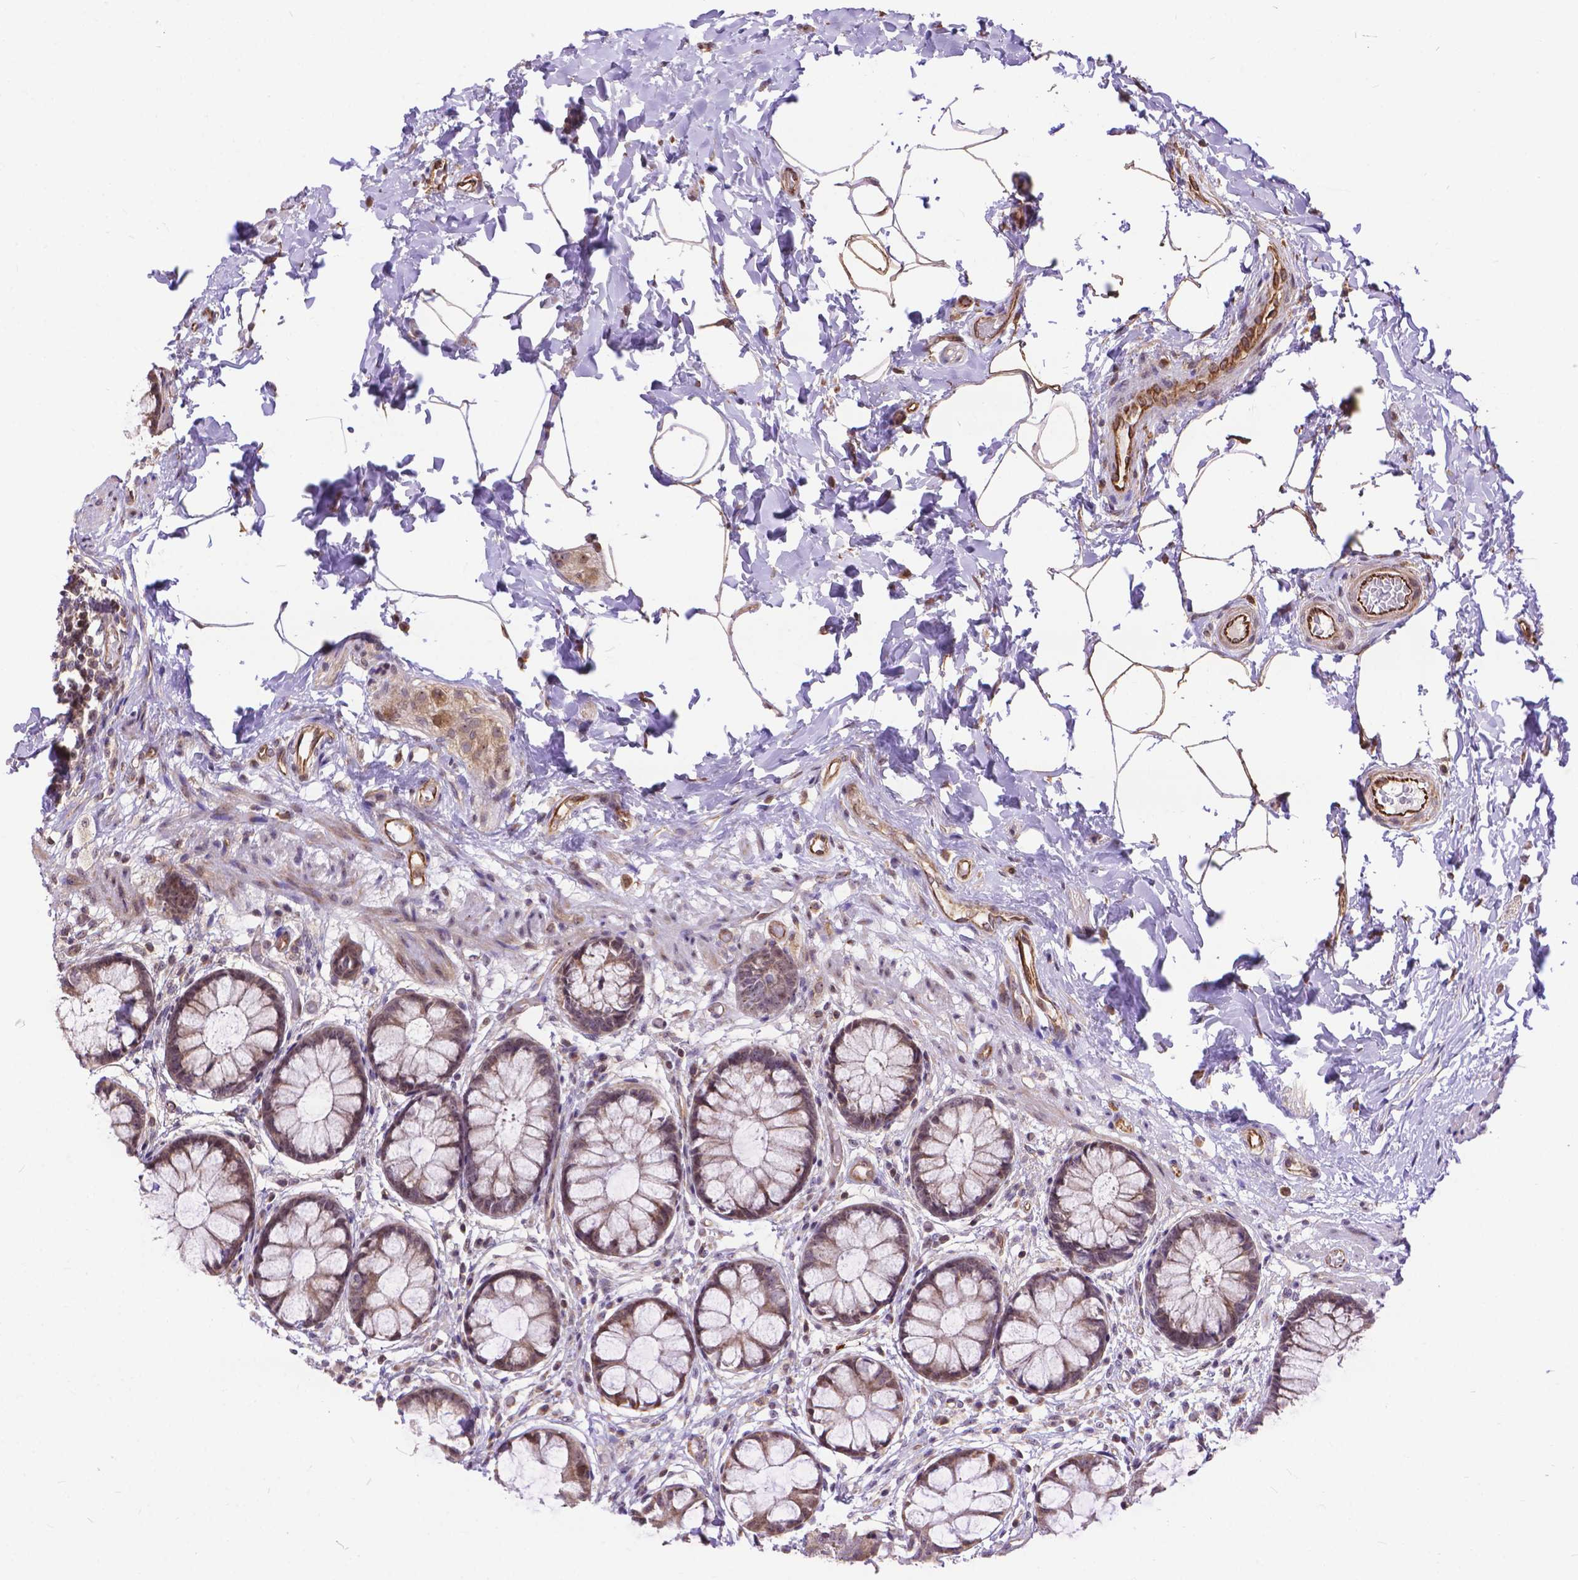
{"staining": {"intensity": "weak", "quantity": "25%-75%", "location": "cytoplasmic/membranous,nuclear"}, "tissue": "rectum", "cell_type": "Glandular cells", "image_type": "normal", "snomed": [{"axis": "morphology", "description": "Normal tissue, NOS"}, {"axis": "topography", "description": "Rectum"}], "caption": "The histopathology image shows a brown stain indicating the presence of a protein in the cytoplasmic/membranous,nuclear of glandular cells in rectum.", "gene": "TMEM135", "patient": {"sex": "female", "age": 62}}